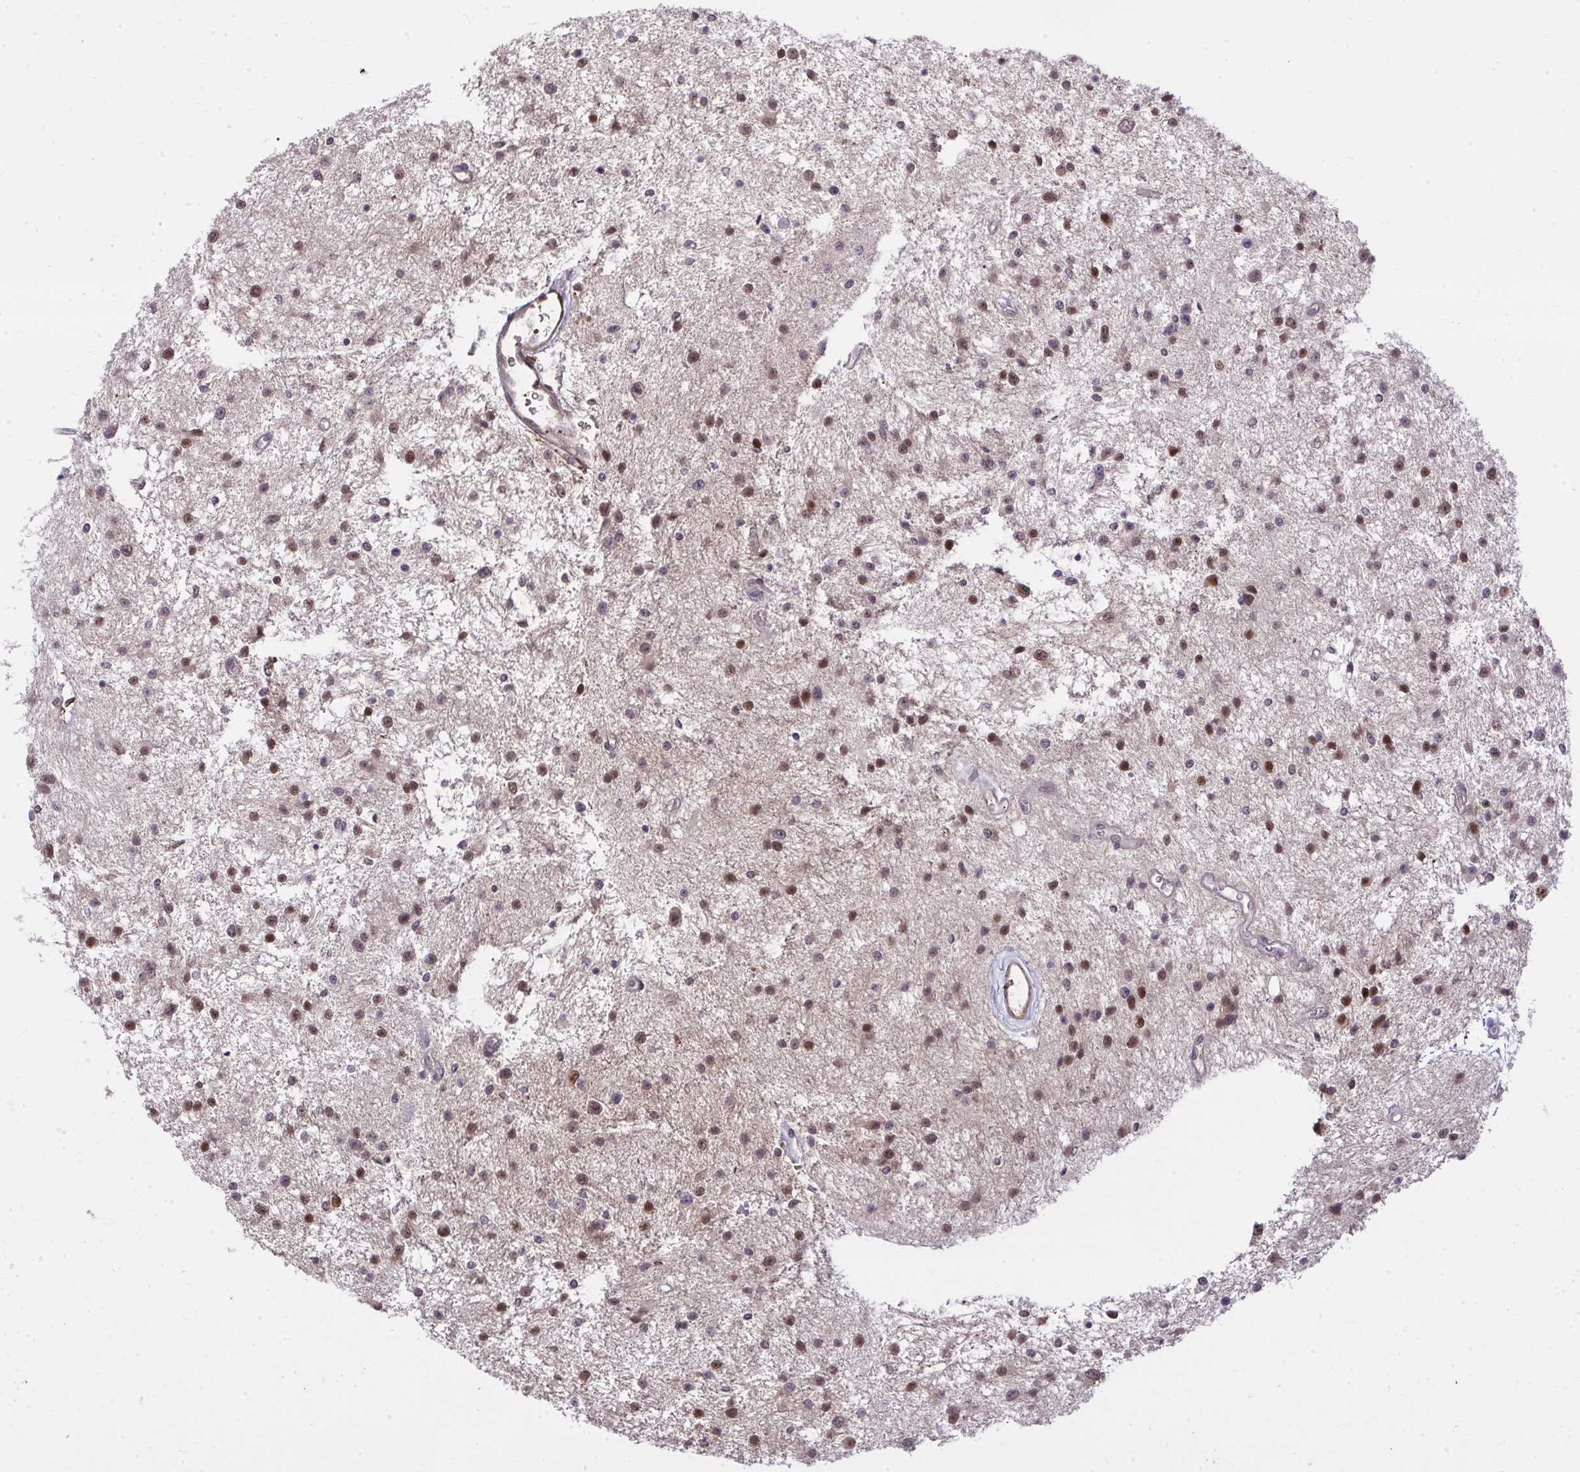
{"staining": {"intensity": "moderate", "quantity": "25%-75%", "location": "nuclear"}, "tissue": "glioma", "cell_type": "Tumor cells", "image_type": "cancer", "snomed": [{"axis": "morphology", "description": "Glioma, malignant, Low grade"}, {"axis": "topography", "description": "Brain"}], "caption": "Immunohistochemistry staining of glioma, which displays medium levels of moderate nuclear staining in about 25%-75% of tumor cells indicating moderate nuclear protein expression. The staining was performed using DAB (brown) for protein detection and nuclei were counterstained in hematoxylin (blue).", "gene": "ZSCAN9", "patient": {"sex": "male", "age": 43}}